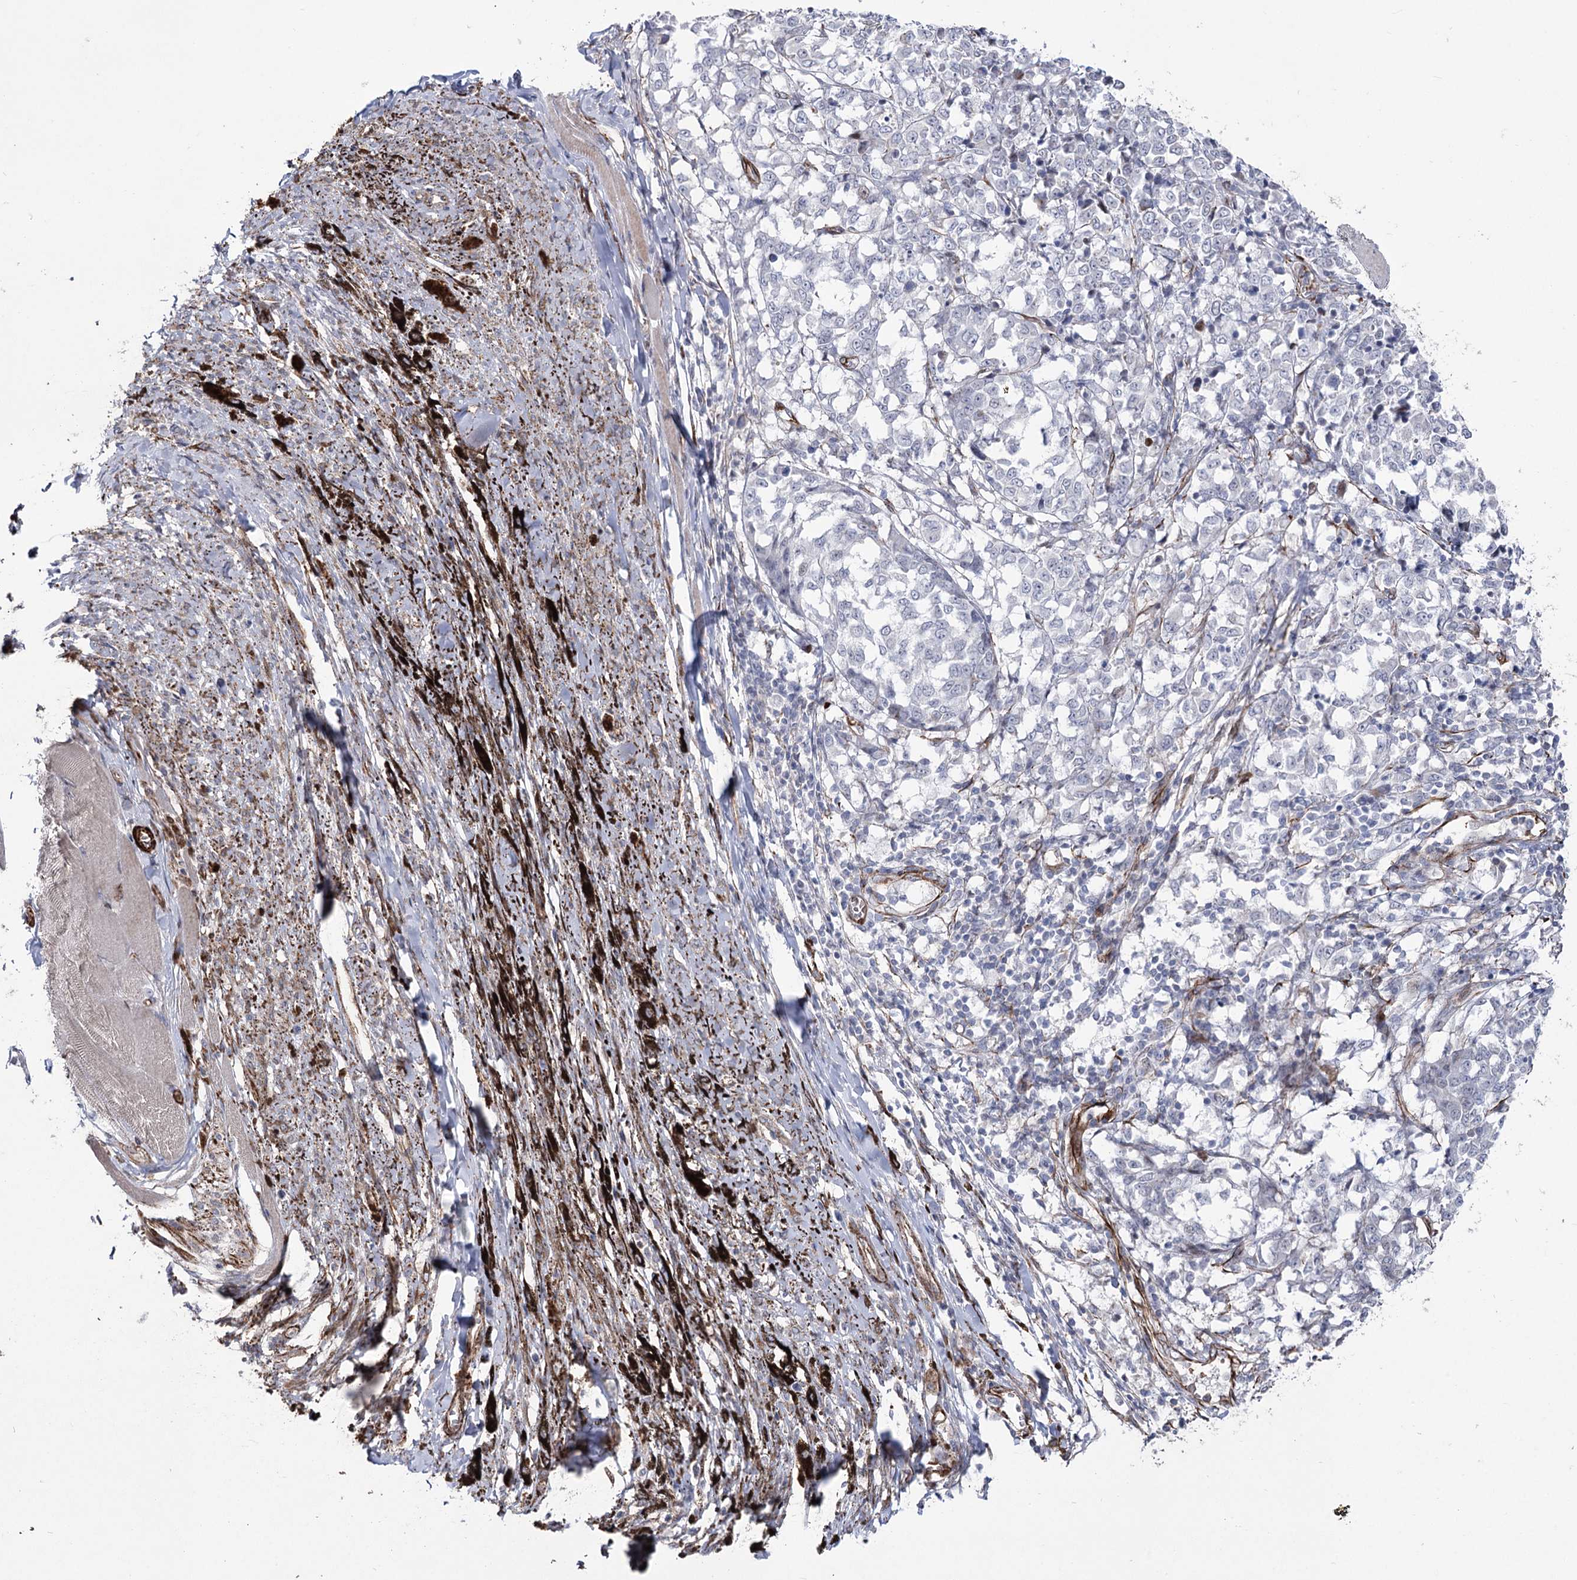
{"staining": {"intensity": "negative", "quantity": "none", "location": "none"}, "tissue": "melanoma", "cell_type": "Tumor cells", "image_type": "cancer", "snomed": [{"axis": "morphology", "description": "Malignant melanoma, NOS"}, {"axis": "topography", "description": "Skin"}], "caption": "Immunohistochemistry (IHC) of human malignant melanoma exhibits no positivity in tumor cells. The staining was performed using DAB (3,3'-diaminobenzidine) to visualize the protein expression in brown, while the nuclei were stained in blue with hematoxylin (Magnification: 20x).", "gene": "ARHGAP20", "patient": {"sex": "female", "age": 72}}